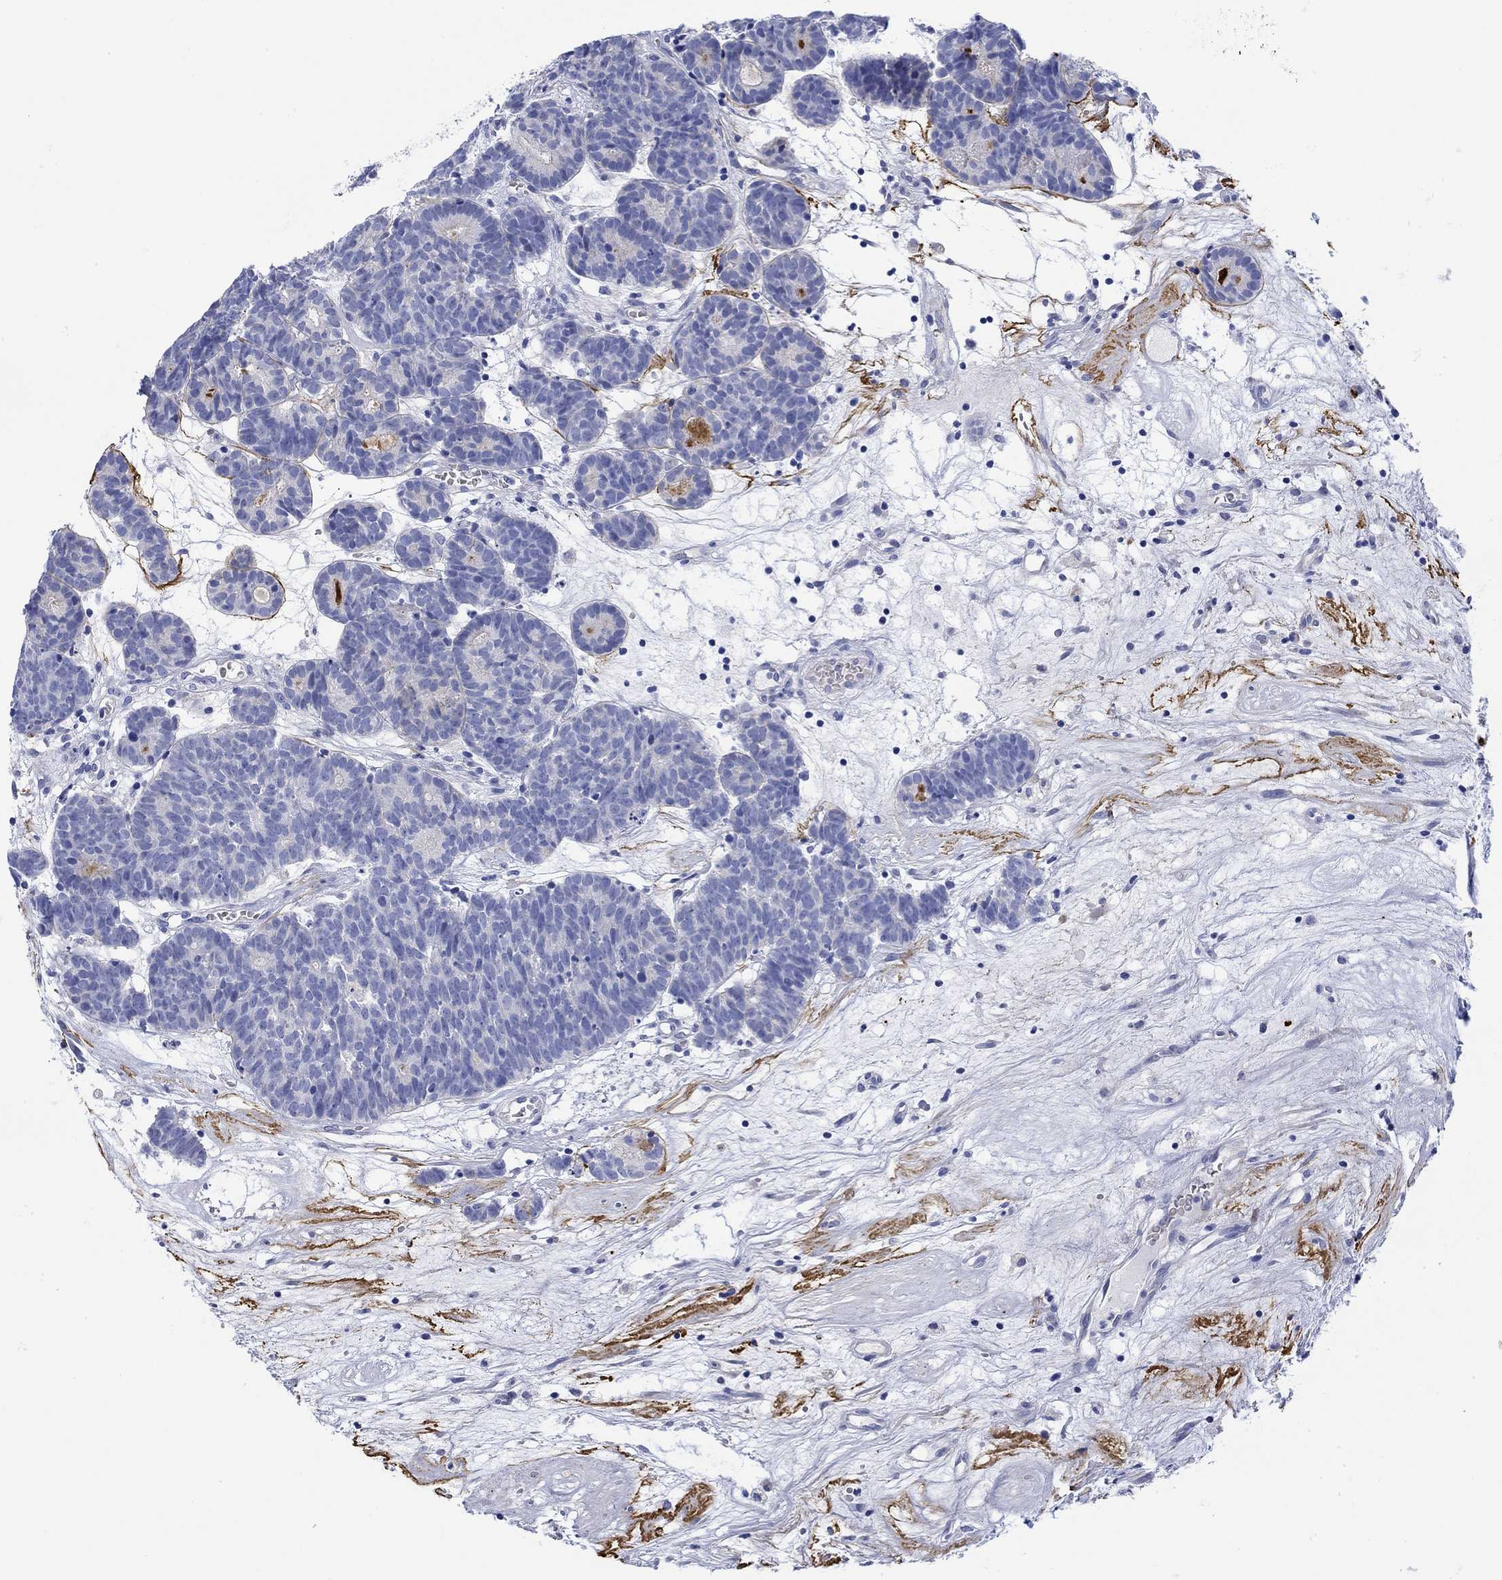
{"staining": {"intensity": "strong", "quantity": "<25%", "location": "cytoplasmic/membranous"}, "tissue": "head and neck cancer", "cell_type": "Tumor cells", "image_type": "cancer", "snomed": [{"axis": "morphology", "description": "Adenocarcinoma, NOS"}, {"axis": "topography", "description": "Head-Neck"}], "caption": "Head and neck cancer (adenocarcinoma) was stained to show a protein in brown. There is medium levels of strong cytoplasmic/membranous positivity in approximately <25% of tumor cells.", "gene": "ANKMY1", "patient": {"sex": "female", "age": 81}}